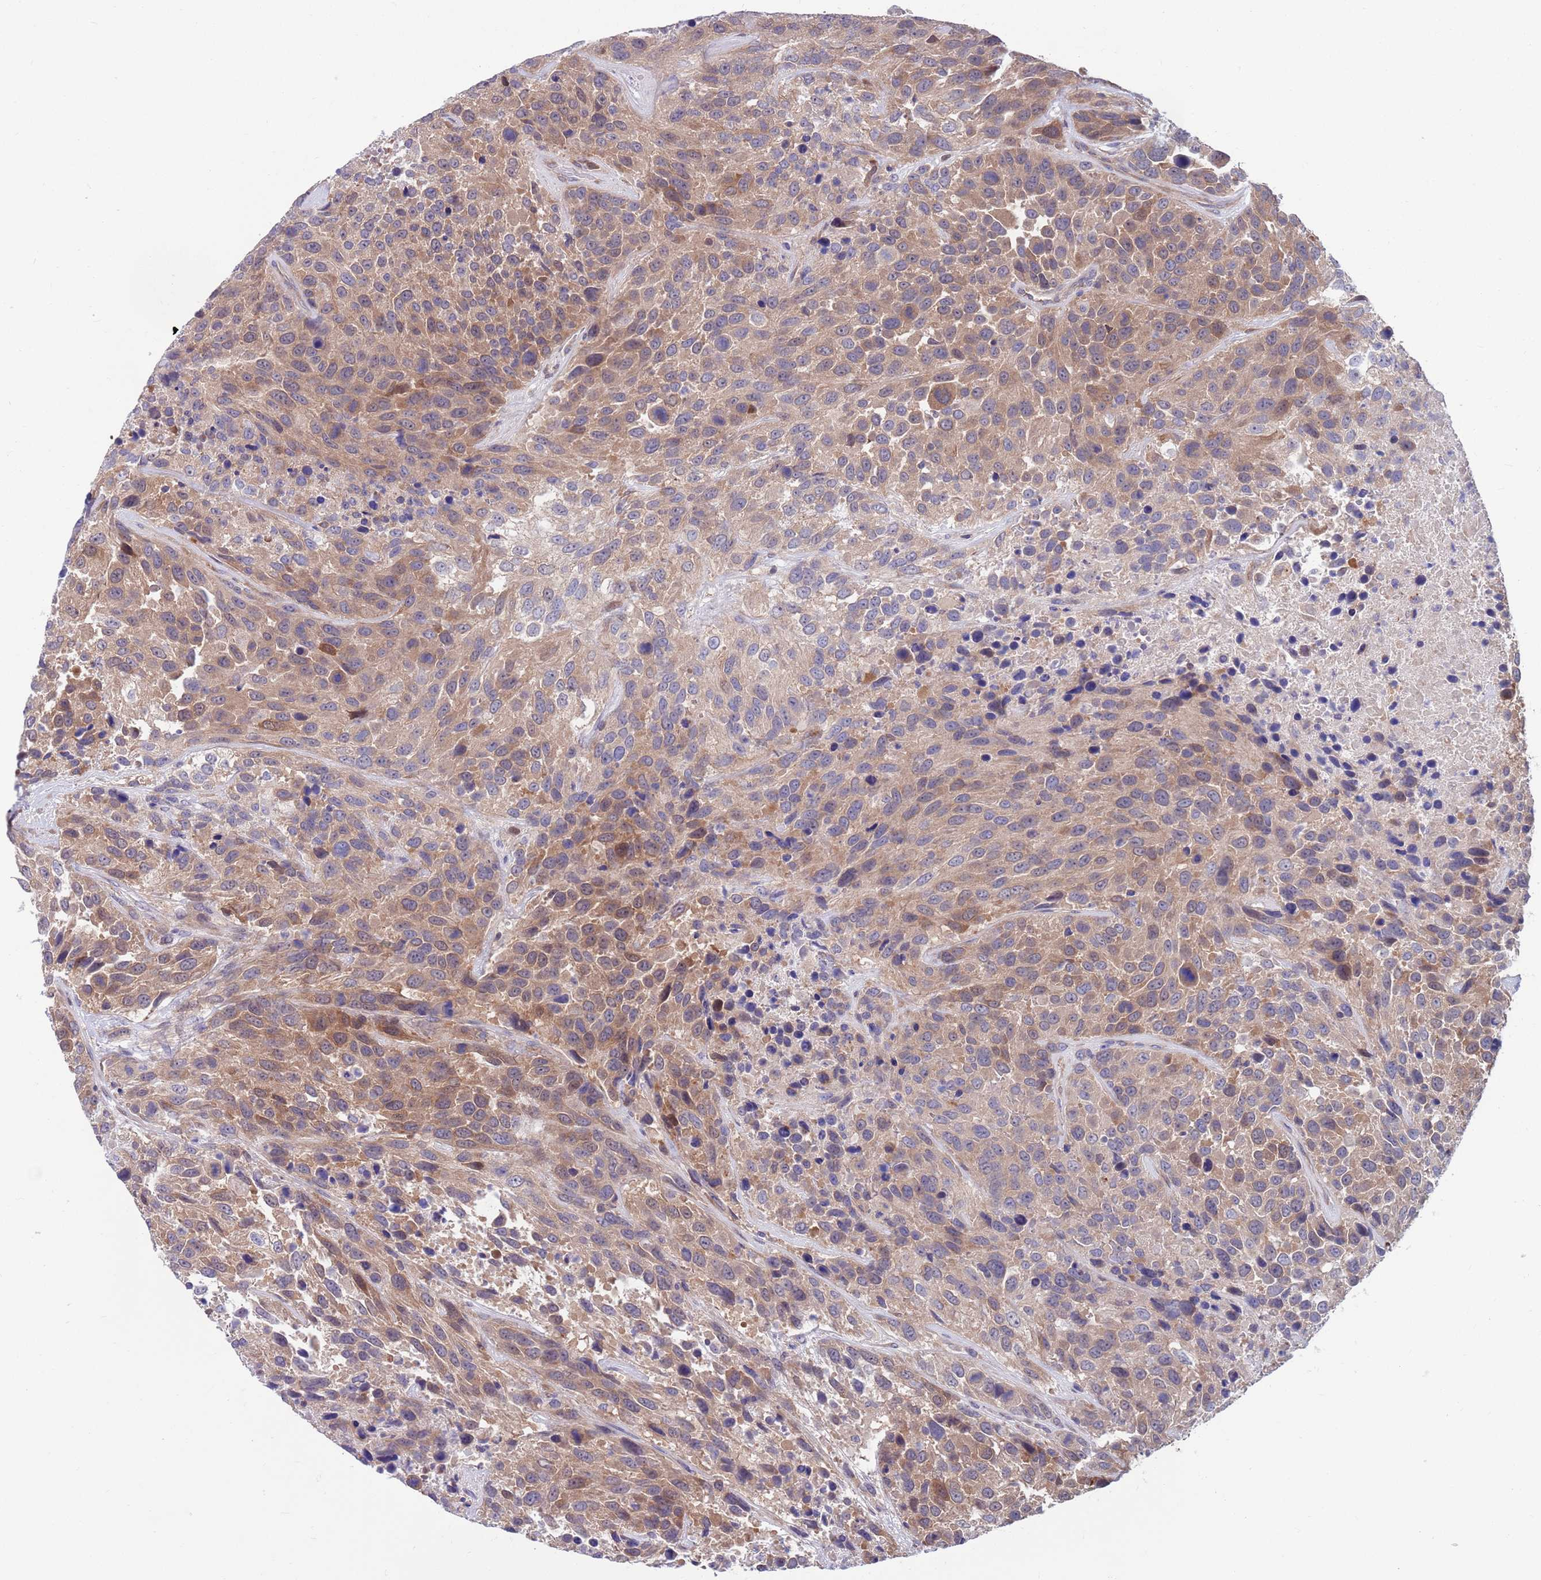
{"staining": {"intensity": "moderate", "quantity": ">75%", "location": "cytoplasmic/membranous"}, "tissue": "urothelial cancer", "cell_type": "Tumor cells", "image_type": "cancer", "snomed": [{"axis": "morphology", "description": "Urothelial carcinoma, High grade"}, {"axis": "topography", "description": "Urinary bladder"}], "caption": "About >75% of tumor cells in urothelial cancer show moderate cytoplasmic/membranous protein expression as visualized by brown immunohistochemical staining.", "gene": "KLHL29", "patient": {"sex": "female", "age": 70}}